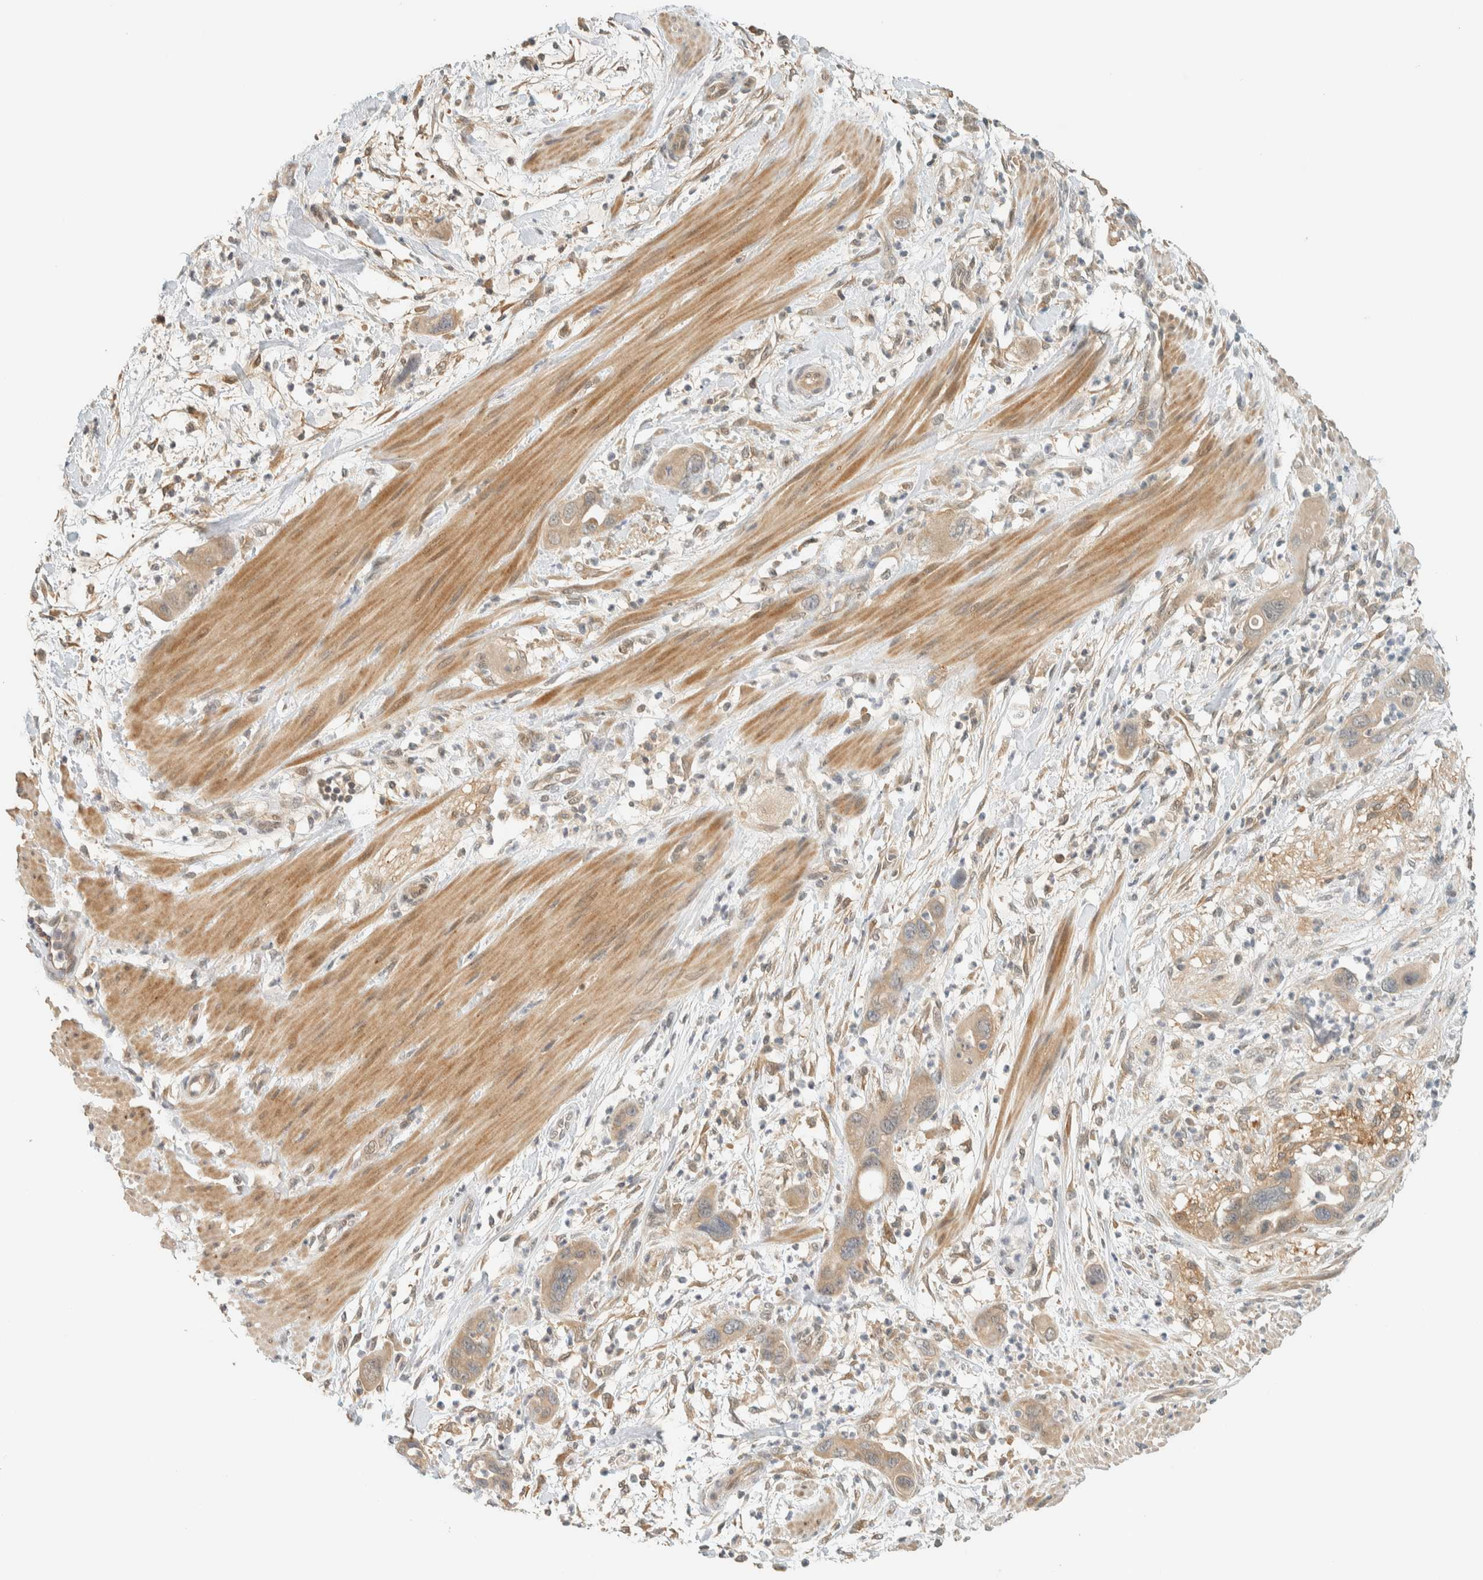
{"staining": {"intensity": "moderate", "quantity": ">75%", "location": "cytoplasmic/membranous"}, "tissue": "pancreatic cancer", "cell_type": "Tumor cells", "image_type": "cancer", "snomed": [{"axis": "morphology", "description": "Adenocarcinoma, NOS"}, {"axis": "topography", "description": "Pancreas"}], "caption": "High-power microscopy captured an immunohistochemistry micrograph of adenocarcinoma (pancreatic), revealing moderate cytoplasmic/membranous positivity in about >75% of tumor cells.", "gene": "KIFAP3", "patient": {"sex": "female", "age": 71}}